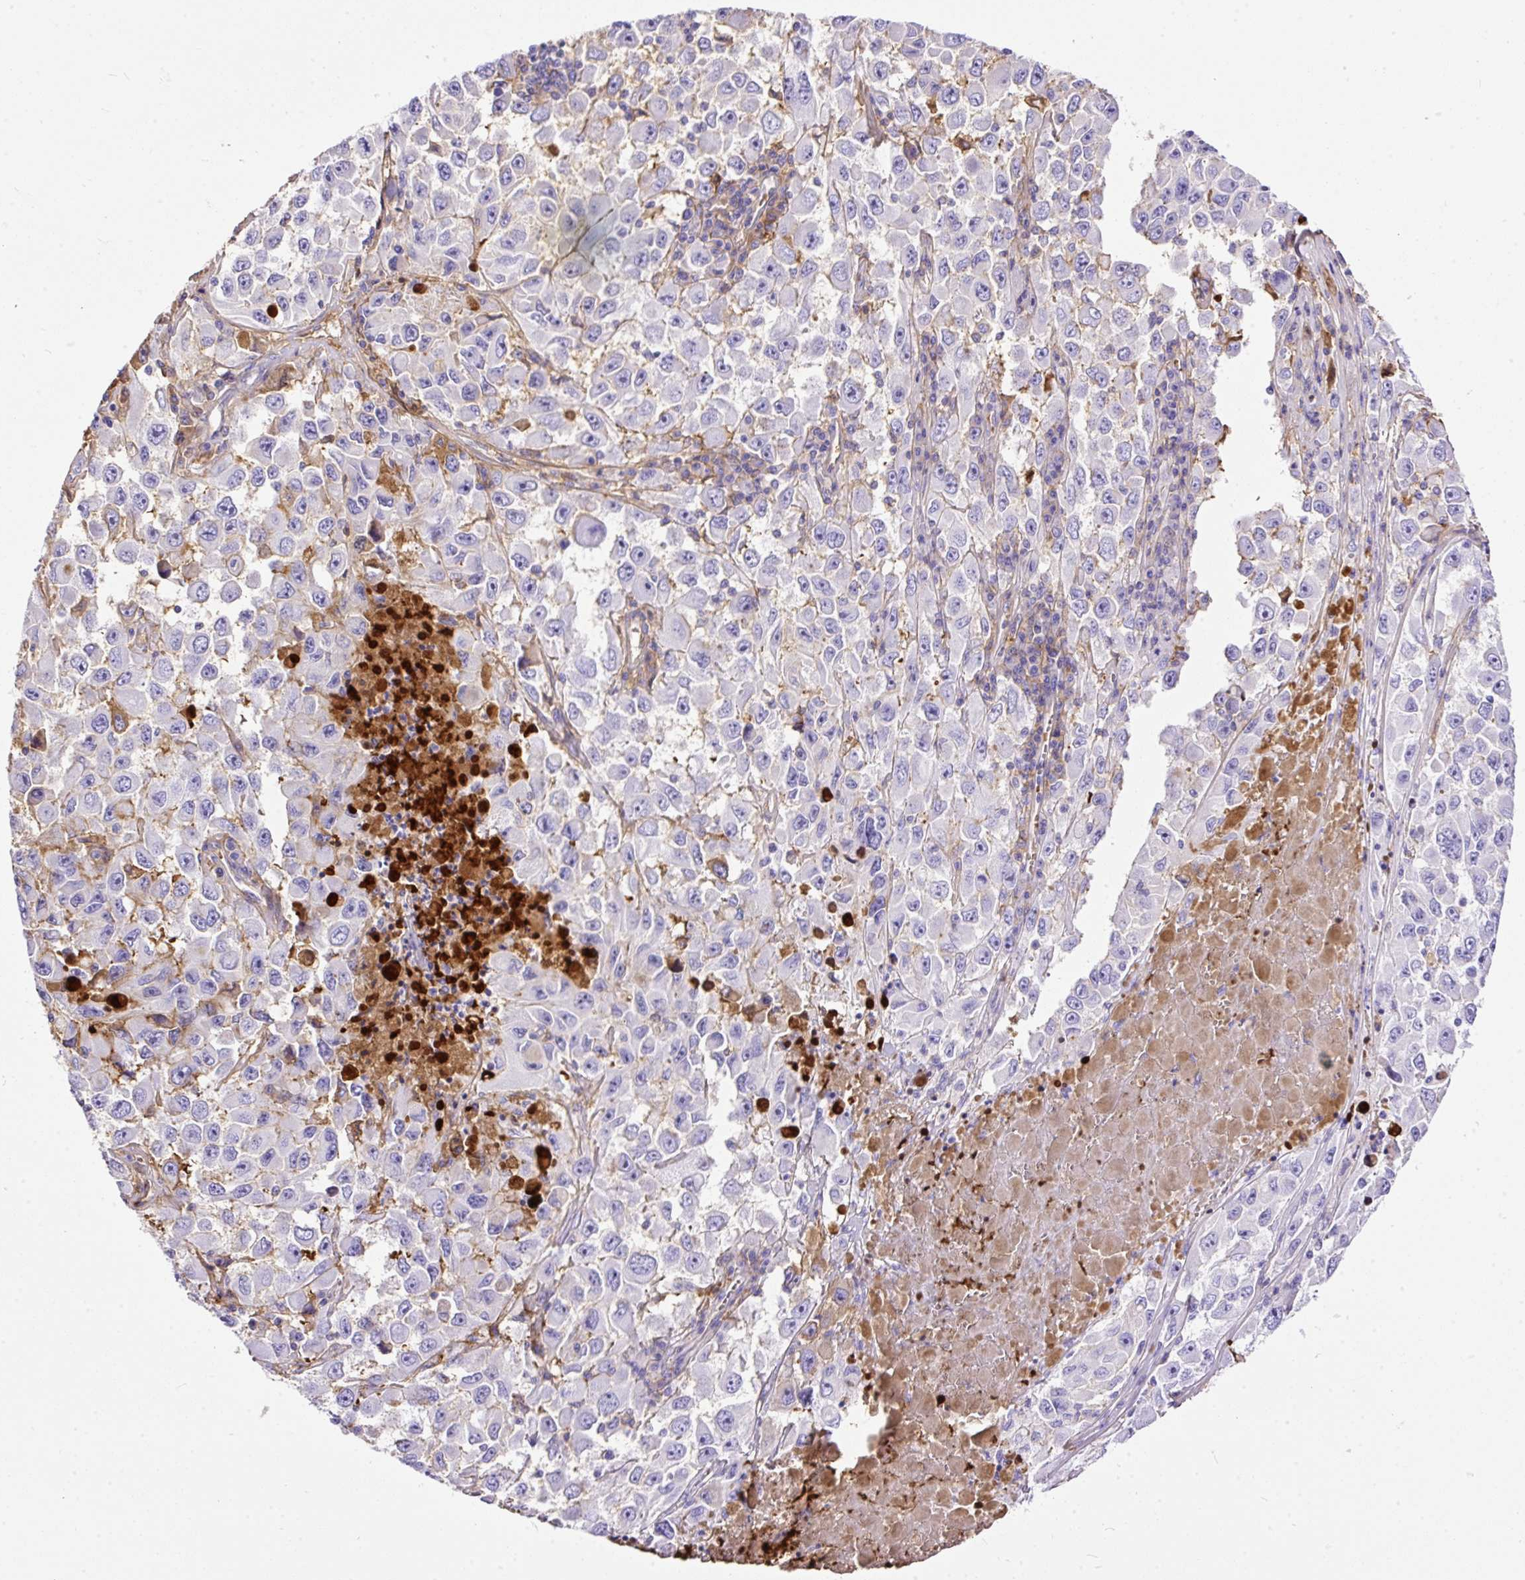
{"staining": {"intensity": "negative", "quantity": "none", "location": "none"}, "tissue": "melanoma", "cell_type": "Tumor cells", "image_type": "cancer", "snomed": [{"axis": "morphology", "description": "Malignant melanoma, Metastatic site"}, {"axis": "topography", "description": "Lymph node"}], "caption": "Melanoma was stained to show a protein in brown. There is no significant staining in tumor cells.", "gene": "CLEC3B", "patient": {"sex": "female", "age": 67}}